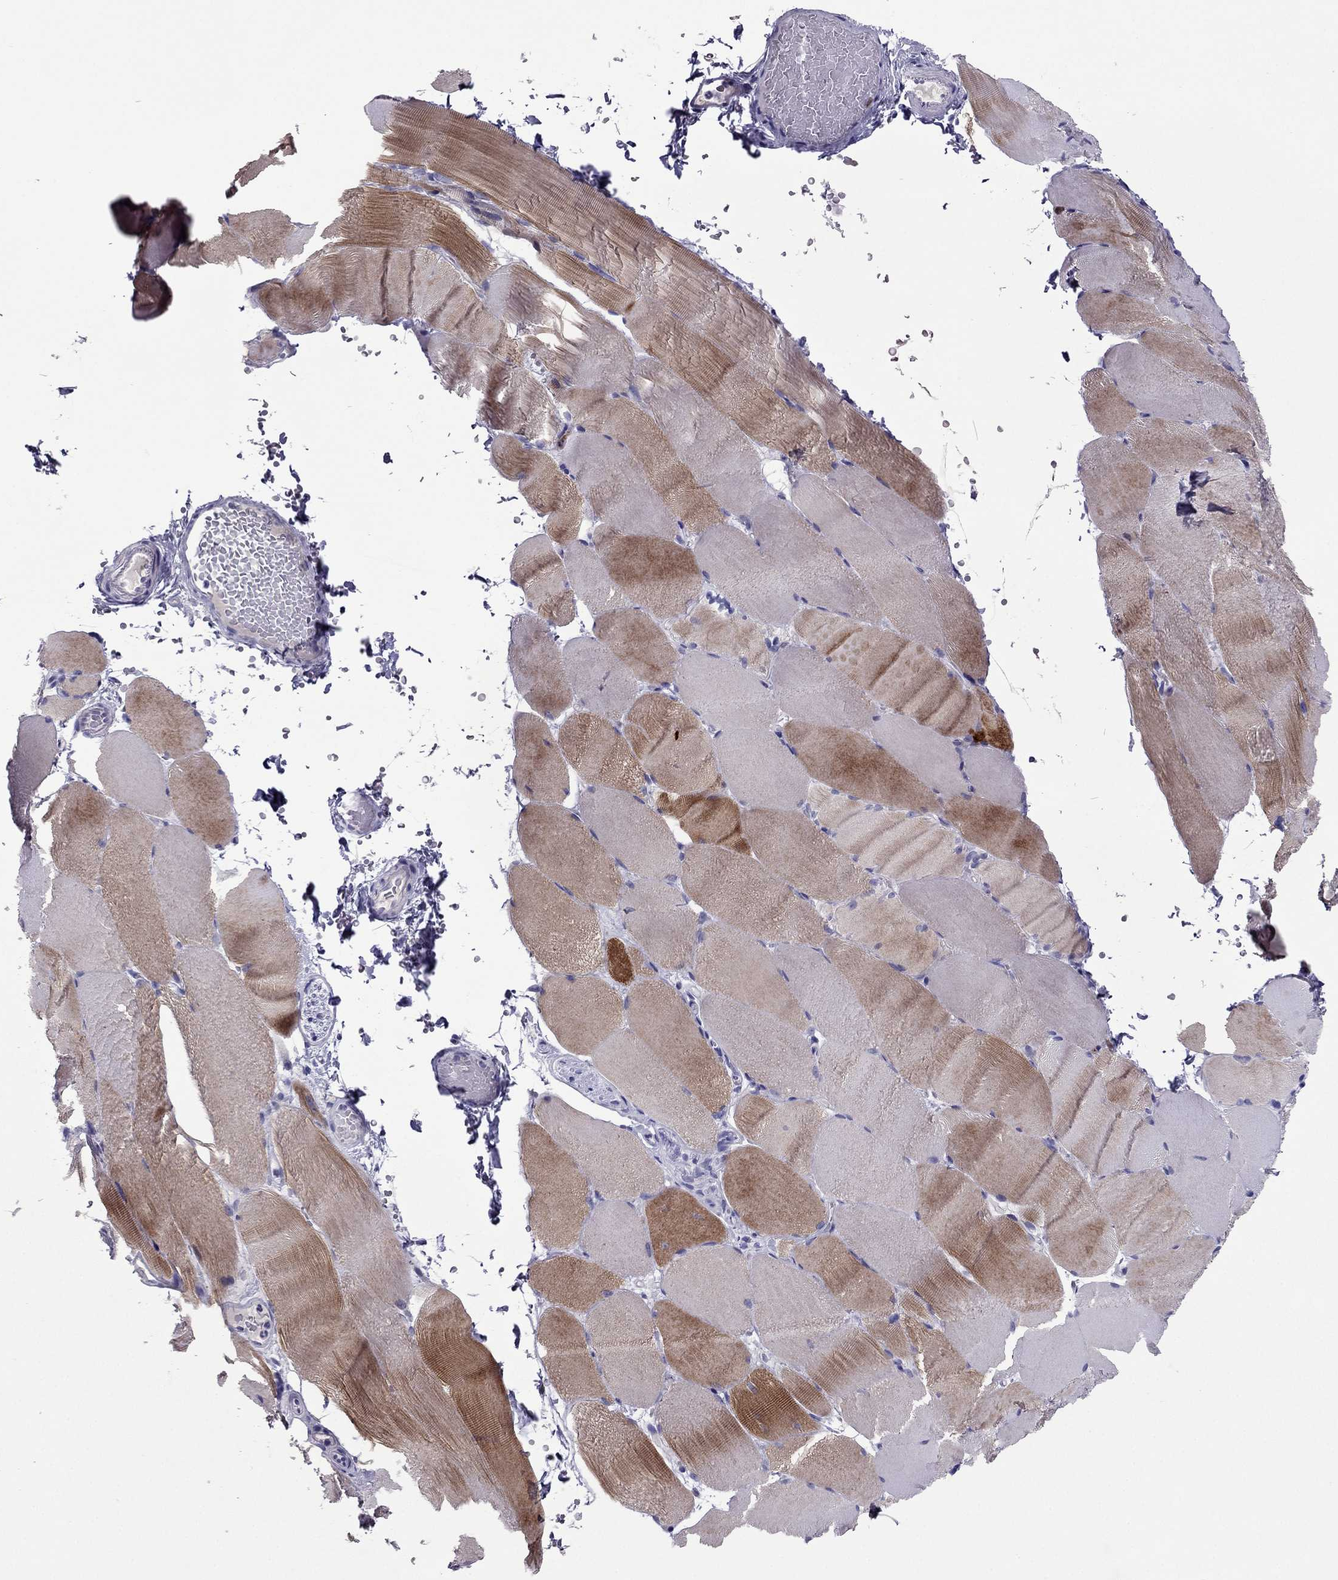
{"staining": {"intensity": "moderate", "quantity": "25%-75%", "location": "cytoplasmic/membranous"}, "tissue": "skeletal muscle", "cell_type": "Myocytes", "image_type": "normal", "snomed": [{"axis": "morphology", "description": "Normal tissue, NOS"}, {"axis": "topography", "description": "Skeletal muscle"}], "caption": "Immunohistochemistry (DAB (3,3'-diaminobenzidine)) staining of unremarkable human skeletal muscle demonstrates moderate cytoplasmic/membranous protein staining in about 25%-75% of myocytes. Ihc stains the protein in brown and the nuclei are stained blue.", "gene": "MYBPH", "patient": {"sex": "female", "age": 37}}